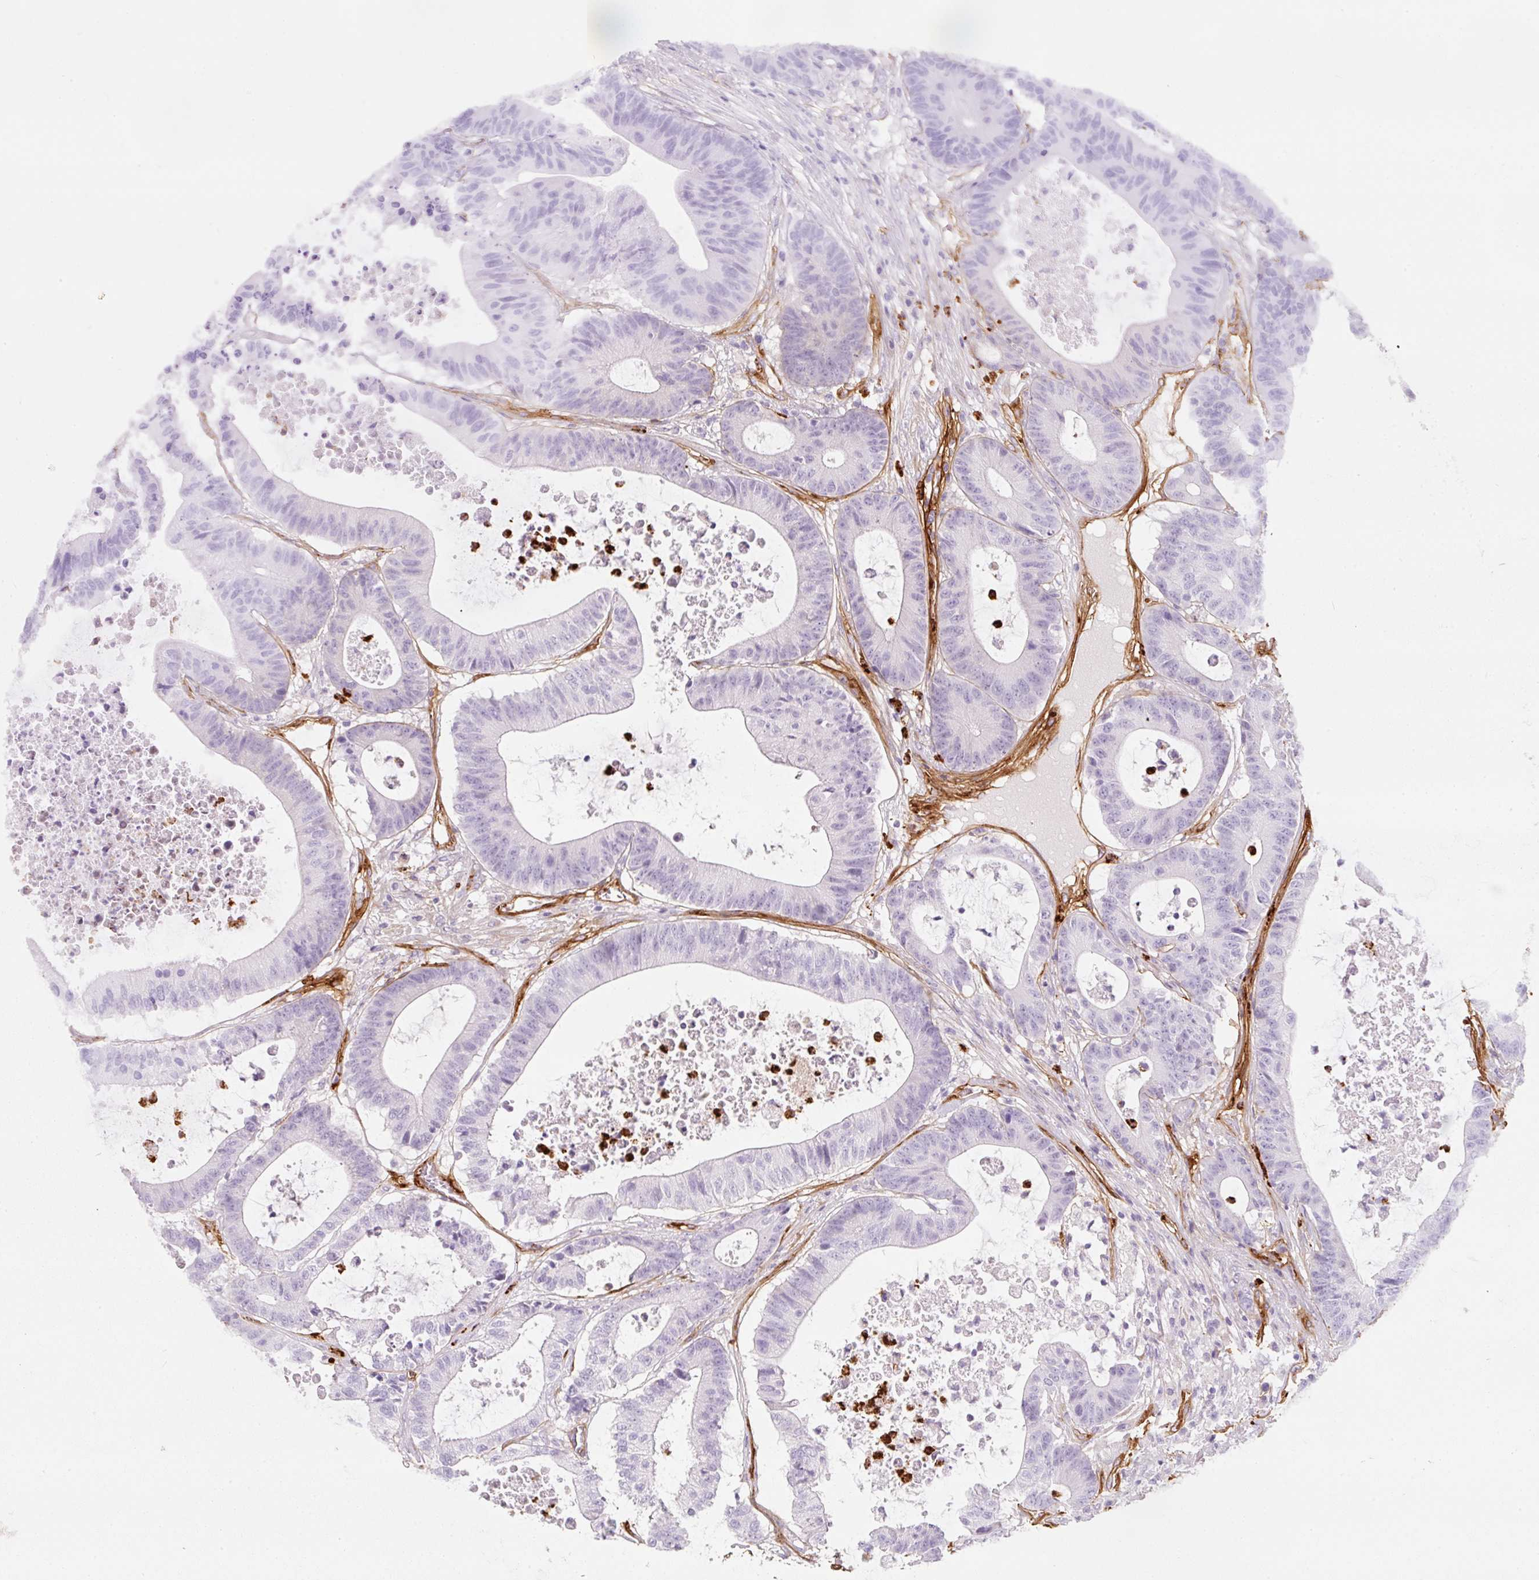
{"staining": {"intensity": "negative", "quantity": "none", "location": "none"}, "tissue": "colorectal cancer", "cell_type": "Tumor cells", "image_type": "cancer", "snomed": [{"axis": "morphology", "description": "Adenocarcinoma, NOS"}, {"axis": "topography", "description": "Colon"}], "caption": "Tumor cells show no significant protein positivity in colorectal cancer.", "gene": "LOXL4", "patient": {"sex": "female", "age": 84}}